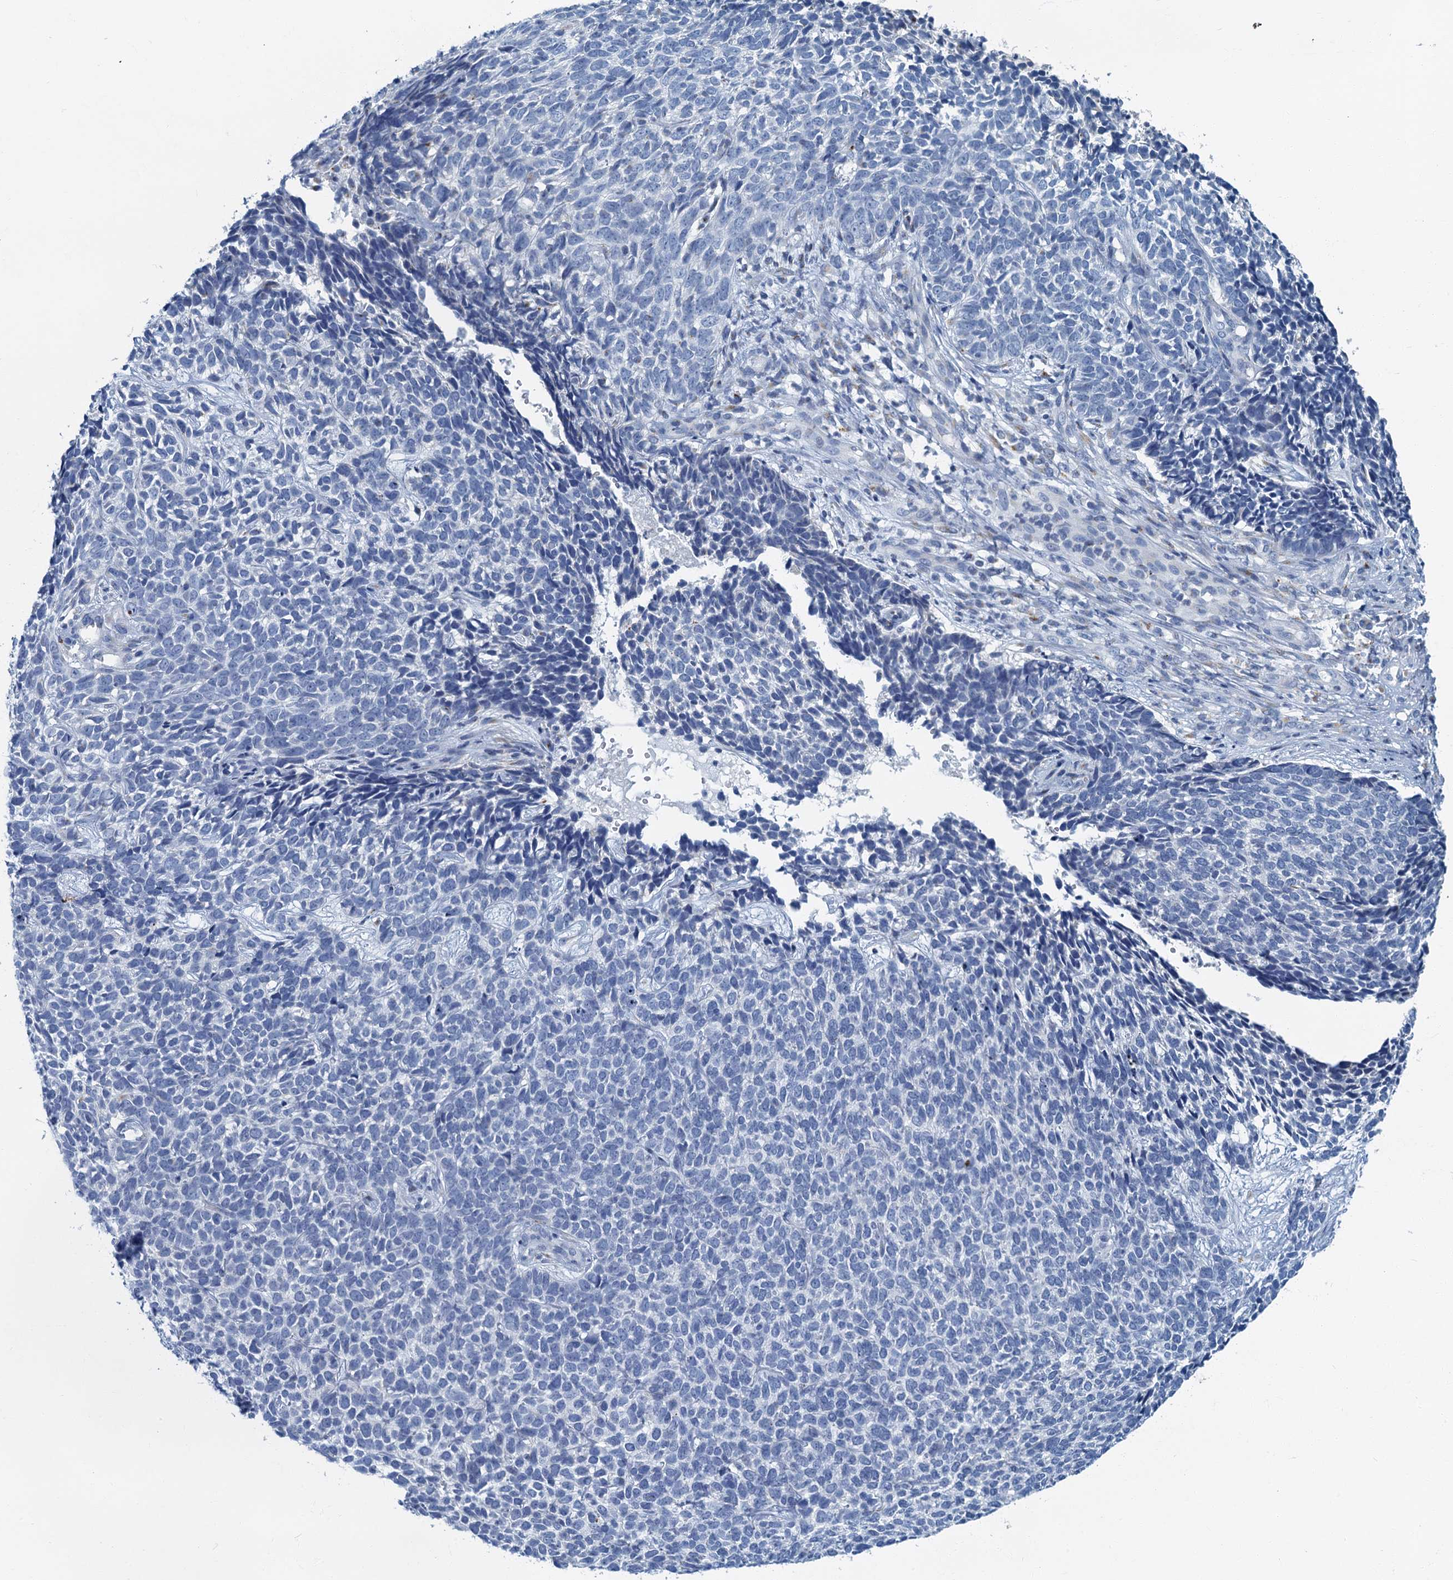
{"staining": {"intensity": "negative", "quantity": "none", "location": "none"}, "tissue": "skin cancer", "cell_type": "Tumor cells", "image_type": "cancer", "snomed": [{"axis": "morphology", "description": "Basal cell carcinoma"}, {"axis": "topography", "description": "Skin"}], "caption": "Image shows no significant protein expression in tumor cells of skin basal cell carcinoma.", "gene": "LYPD3", "patient": {"sex": "female", "age": 84}}